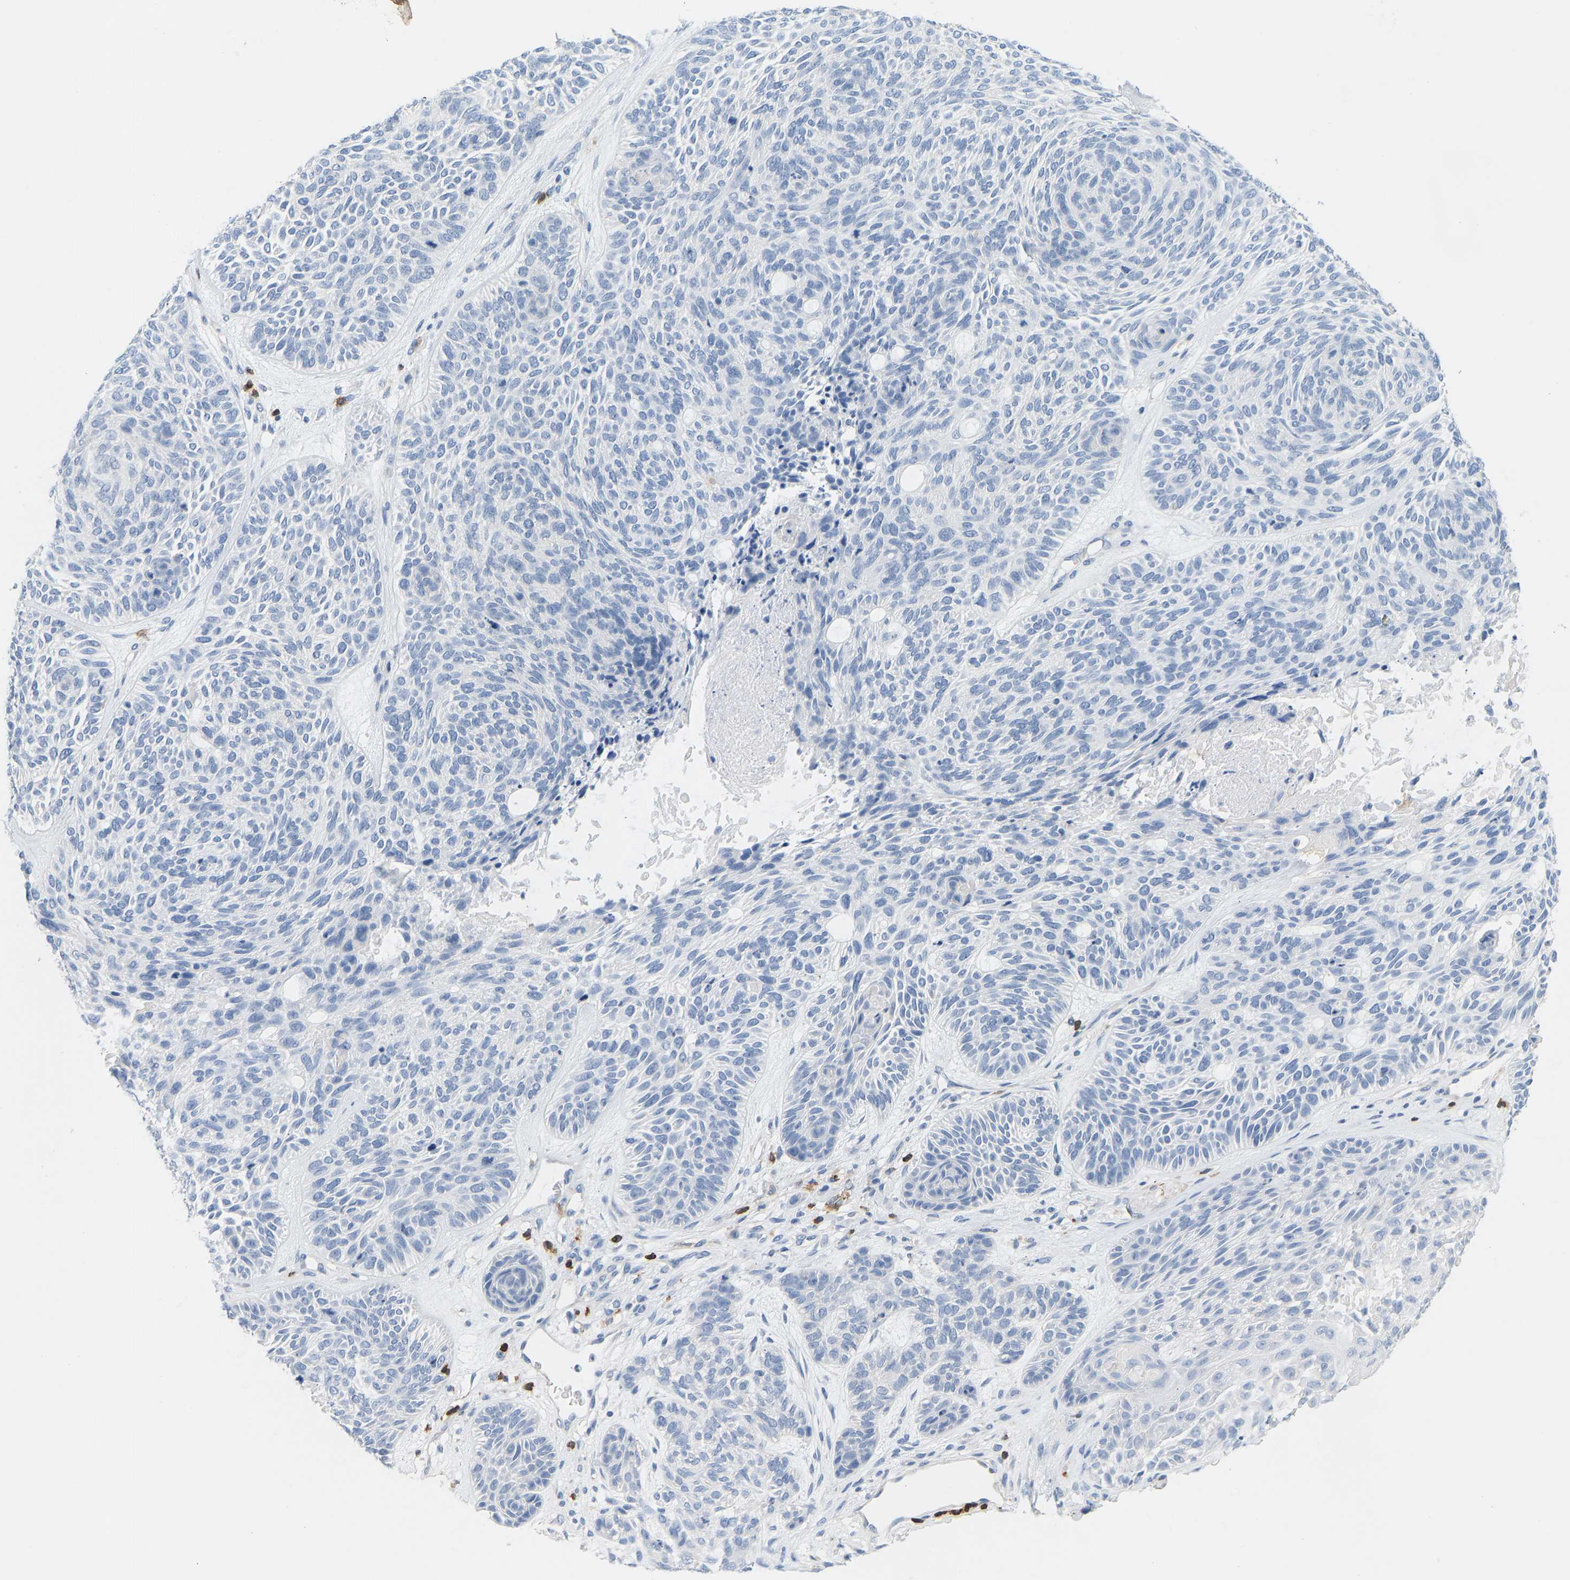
{"staining": {"intensity": "negative", "quantity": "none", "location": "none"}, "tissue": "skin cancer", "cell_type": "Tumor cells", "image_type": "cancer", "snomed": [{"axis": "morphology", "description": "Basal cell carcinoma"}, {"axis": "topography", "description": "Skin"}], "caption": "A high-resolution histopathology image shows immunohistochemistry (IHC) staining of skin basal cell carcinoma, which shows no significant positivity in tumor cells.", "gene": "EVL", "patient": {"sex": "male", "age": 55}}